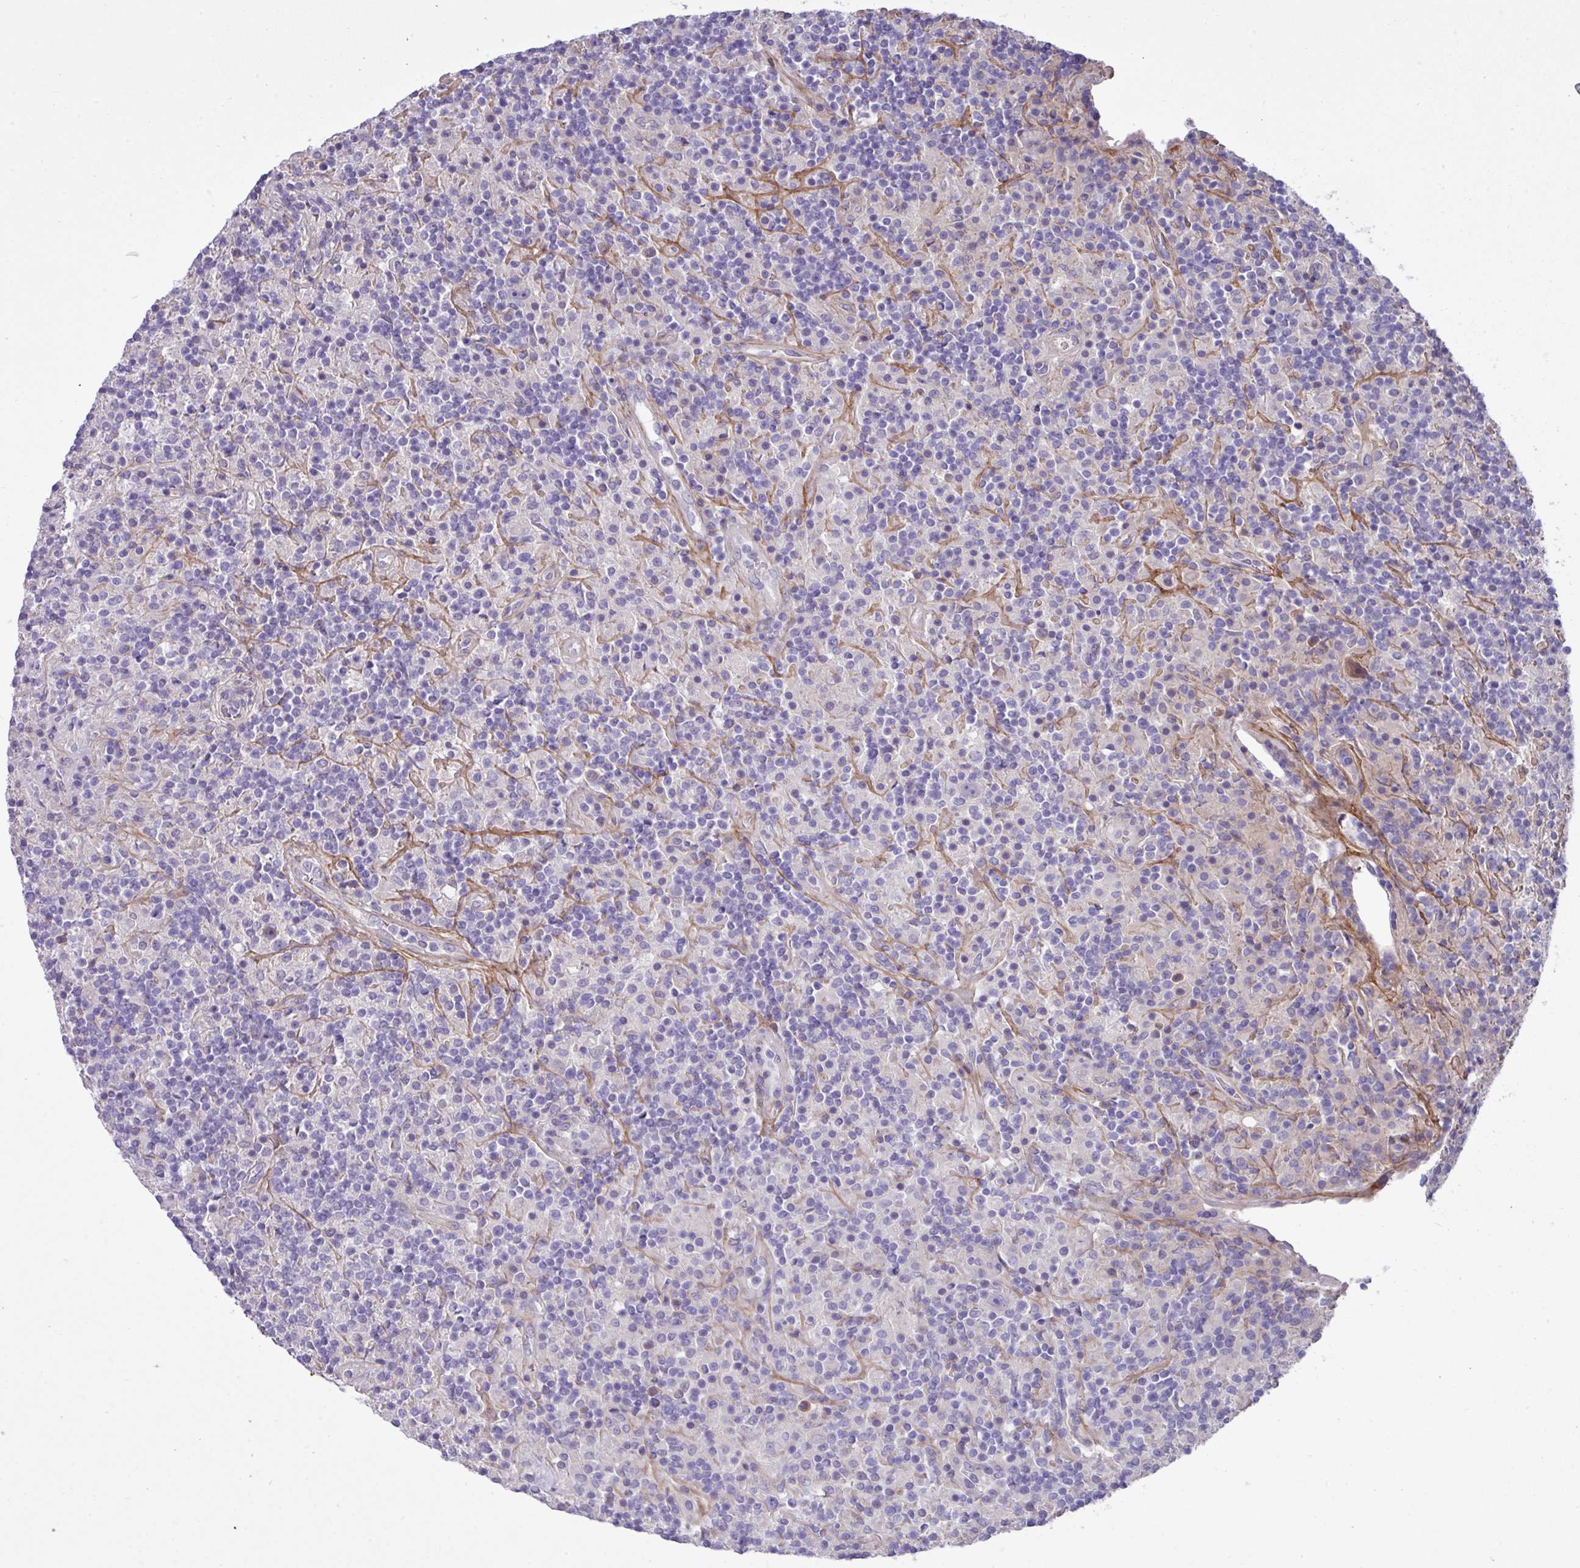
{"staining": {"intensity": "negative", "quantity": "none", "location": "none"}, "tissue": "lymphoma", "cell_type": "Tumor cells", "image_type": "cancer", "snomed": [{"axis": "morphology", "description": "Hodgkin's disease, NOS"}, {"axis": "topography", "description": "Lymph node"}], "caption": "Protein analysis of lymphoma displays no significant staining in tumor cells.", "gene": "KIRREL3", "patient": {"sex": "male", "age": 70}}